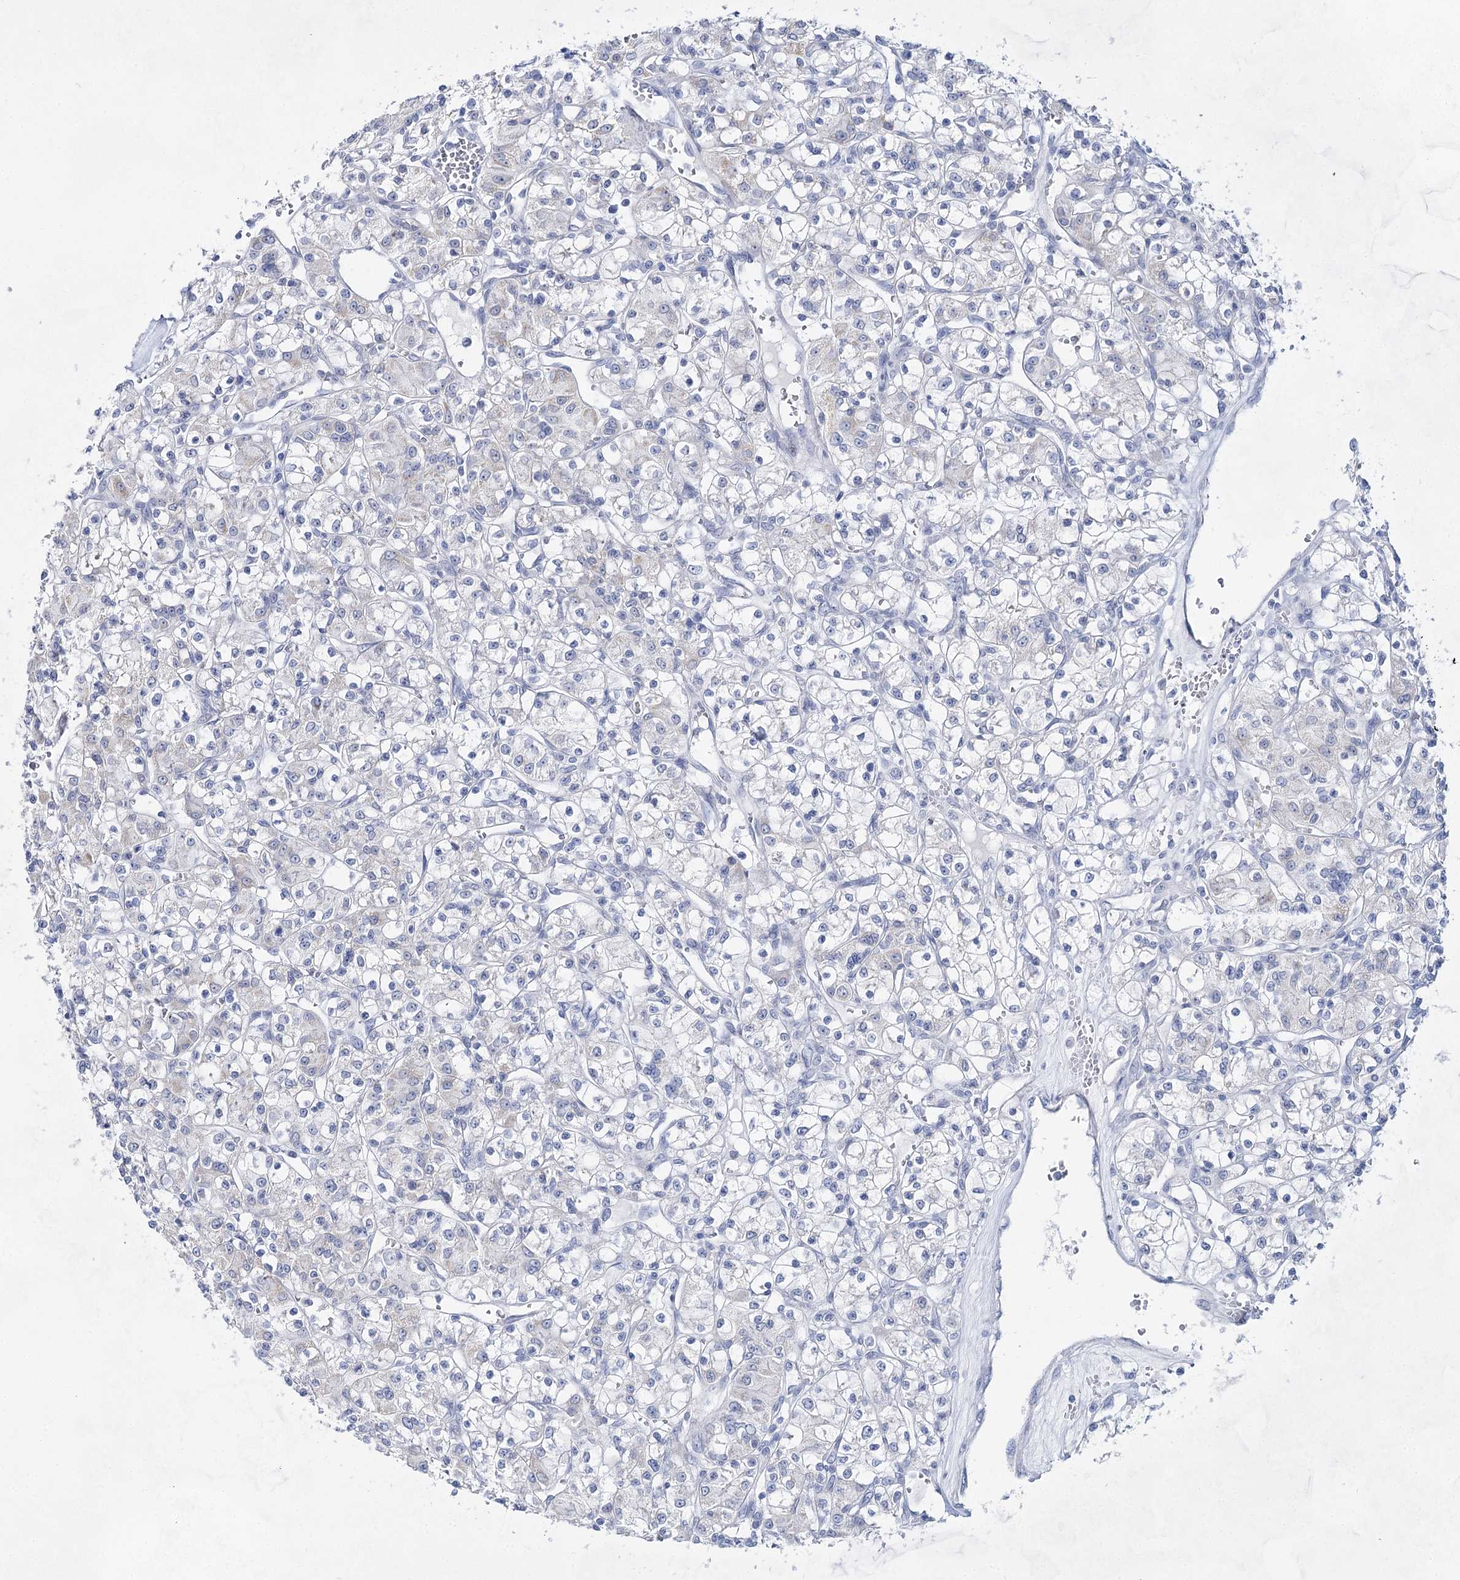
{"staining": {"intensity": "negative", "quantity": "none", "location": "none"}, "tissue": "renal cancer", "cell_type": "Tumor cells", "image_type": "cancer", "snomed": [{"axis": "morphology", "description": "Adenocarcinoma, NOS"}, {"axis": "topography", "description": "Kidney"}], "caption": "Human renal cancer (adenocarcinoma) stained for a protein using IHC shows no staining in tumor cells.", "gene": "BPHL", "patient": {"sex": "female", "age": 59}}